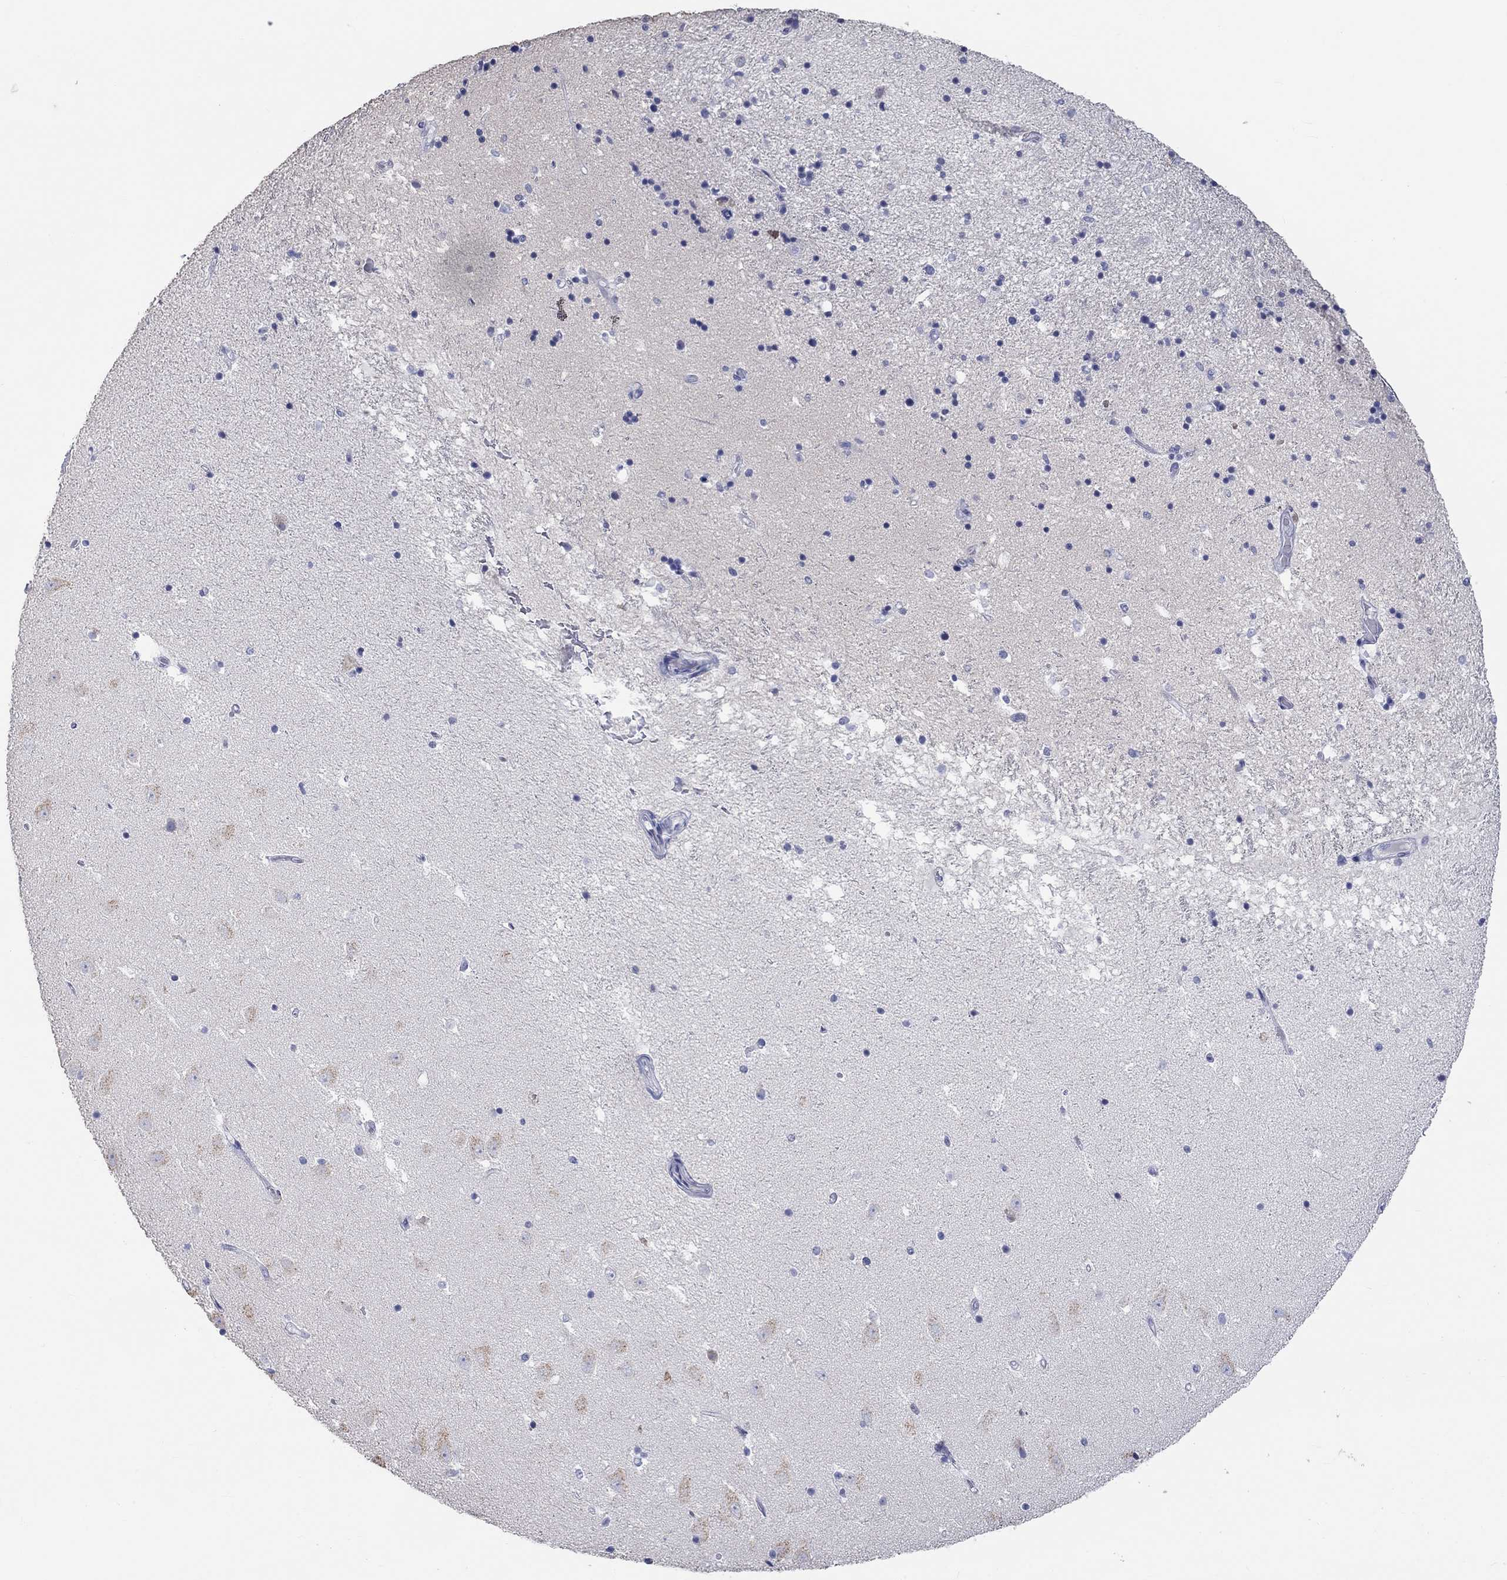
{"staining": {"intensity": "negative", "quantity": "none", "location": "none"}, "tissue": "hippocampus", "cell_type": "Glial cells", "image_type": "normal", "snomed": [{"axis": "morphology", "description": "Normal tissue, NOS"}, {"axis": "topography", "description": "Hippocampus"}], "caption": "Immunohistochemical staining of benign hippocampus reveals no significant expression in glial cells. Brightfield microscopy of immunohistochemistry (IHC) stained with DAB (3,3'-diaminobenzidine) (brown) and hematoxylin (blue), captured at high magnification.", "gene": "LRRC4C", "patient": {"sex": "male", "age": 49}}